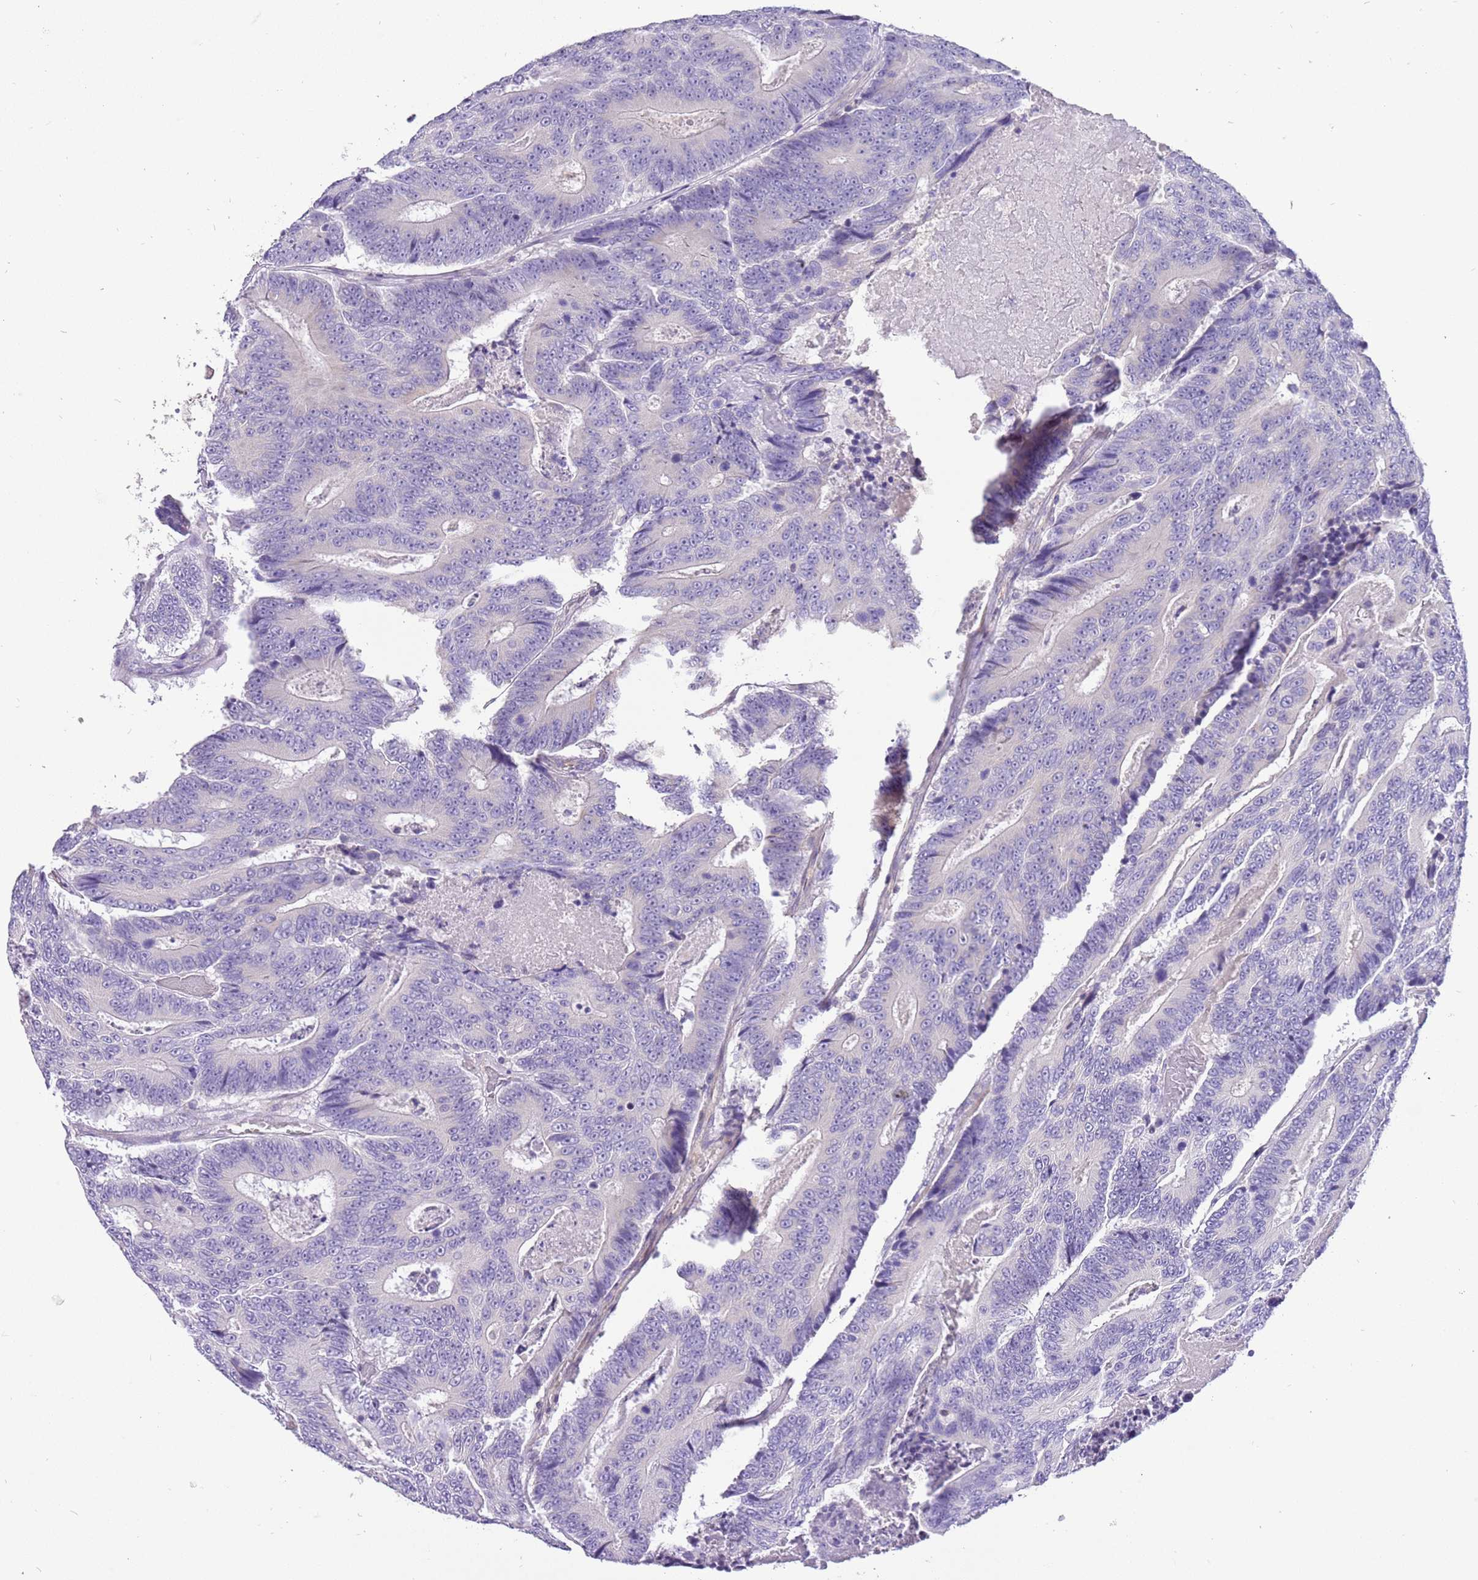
{"staining": {"intensity": "negative", "quantity": "none", "location": "none"}, "tissue": "colorectal cancer", "cell_type": "Tumor cells", "image_type": "cancer", "snomed": [{"axis": "morphology", "description": "Adenocarcinoma, NOS"}, {"axis": "topography", "description": "Colon"}], "caption": "Immunohistochemistry (IHC) image of neoplastic tissue: human colorectal cancer (adenocarcinoma) stained with DAB displays no significant protein staining in tumor cells.", "gene": "GLCE", "patient": {"sex": "male", "age": 83}}